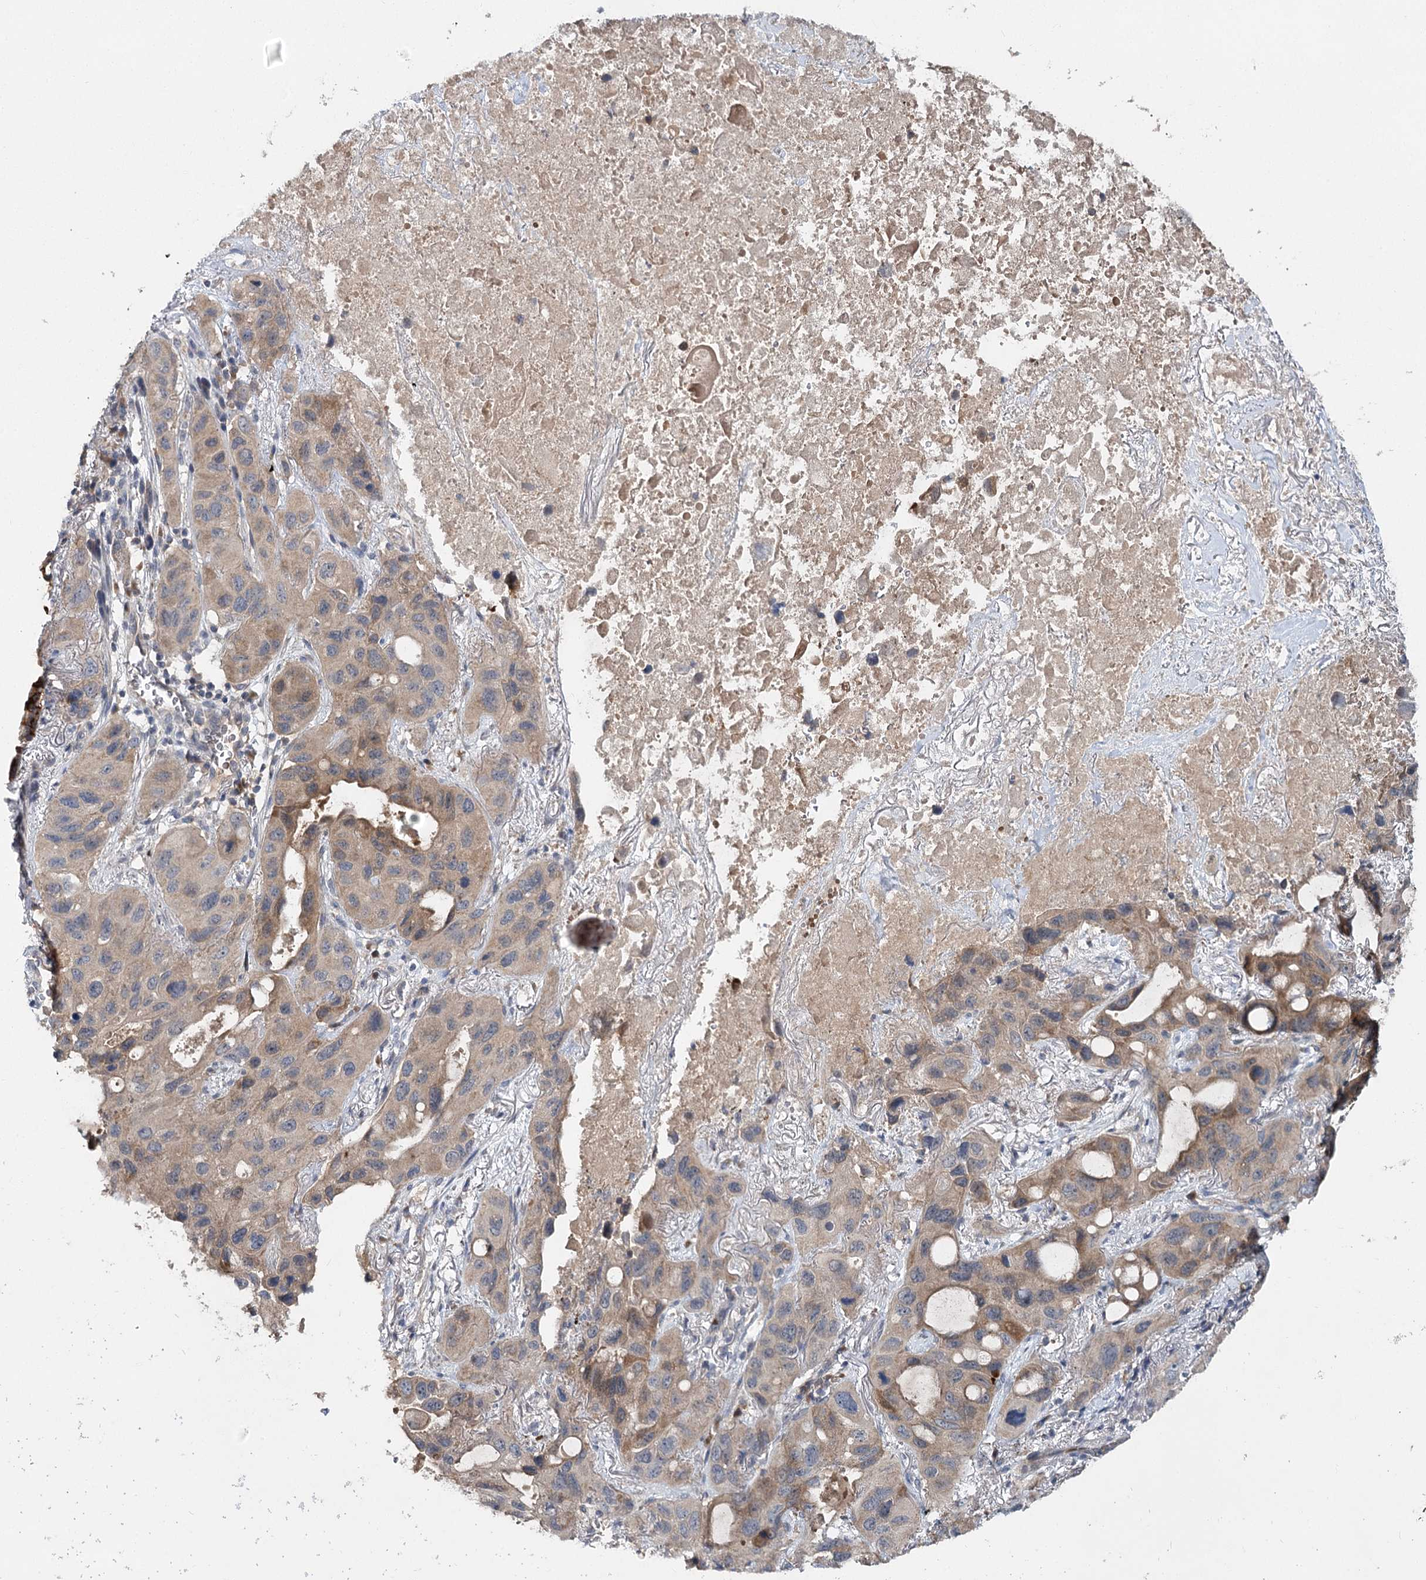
{"staining": {"intensity": "weak", "quantity": "25%-75%", "location": "cytoplasmic/membranous"}, "tissue": "lung cancer", "cell_type": "Tumor cells", "image_type": "cancer", "snomed": [{"axis": "morphology", "description": "Squamous cell carcinoma, NOS"}, {"axis": "topography", "description": "Lung"}], "caption": "Immunohistochemistry histopathology image of neoplastic tissue: human lung cancer (squamous cell carcinoma) stained using IHC shows low levels of weak protein expression localized specifically in the cytoplasmic/membranous of tumor cells, appearing as a cytoplasmic/membranous brown color.", "gene": "PYROXD2", "patient": {"sex": "female", "age": 73}}